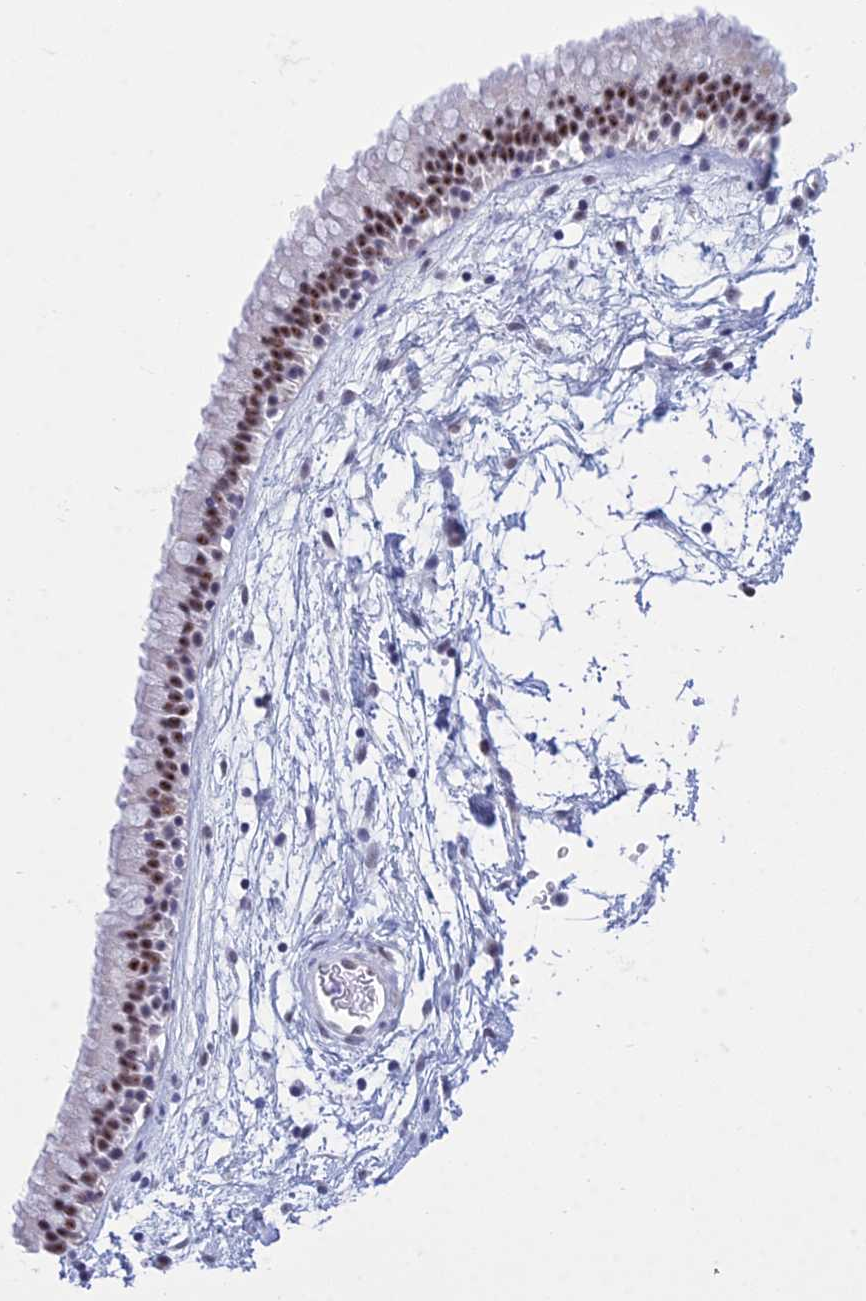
{"staining": {"intensity": "moderate", "quantity": ">75%", "location": "nuclear"}, "tissue": "nasopharynx", "cell_type": "Respiratory epithelial cells", "image_type": "normal", "snomed": [{"axis": "morphology", "description": "Normal tissue, NOS"}, {"axis": "morphology", "description": "Inflammation, NOS"}, {"axis": "topography", "description": "Nasopharynx"}], "caption": "Moderate nuclear staining for a protein is appreciated in about >75% of respiratory epithelial cells of normal nasopharynx using IHC.", "gene": "KLF14", "patient": {"sex": "male", "age": 48}}